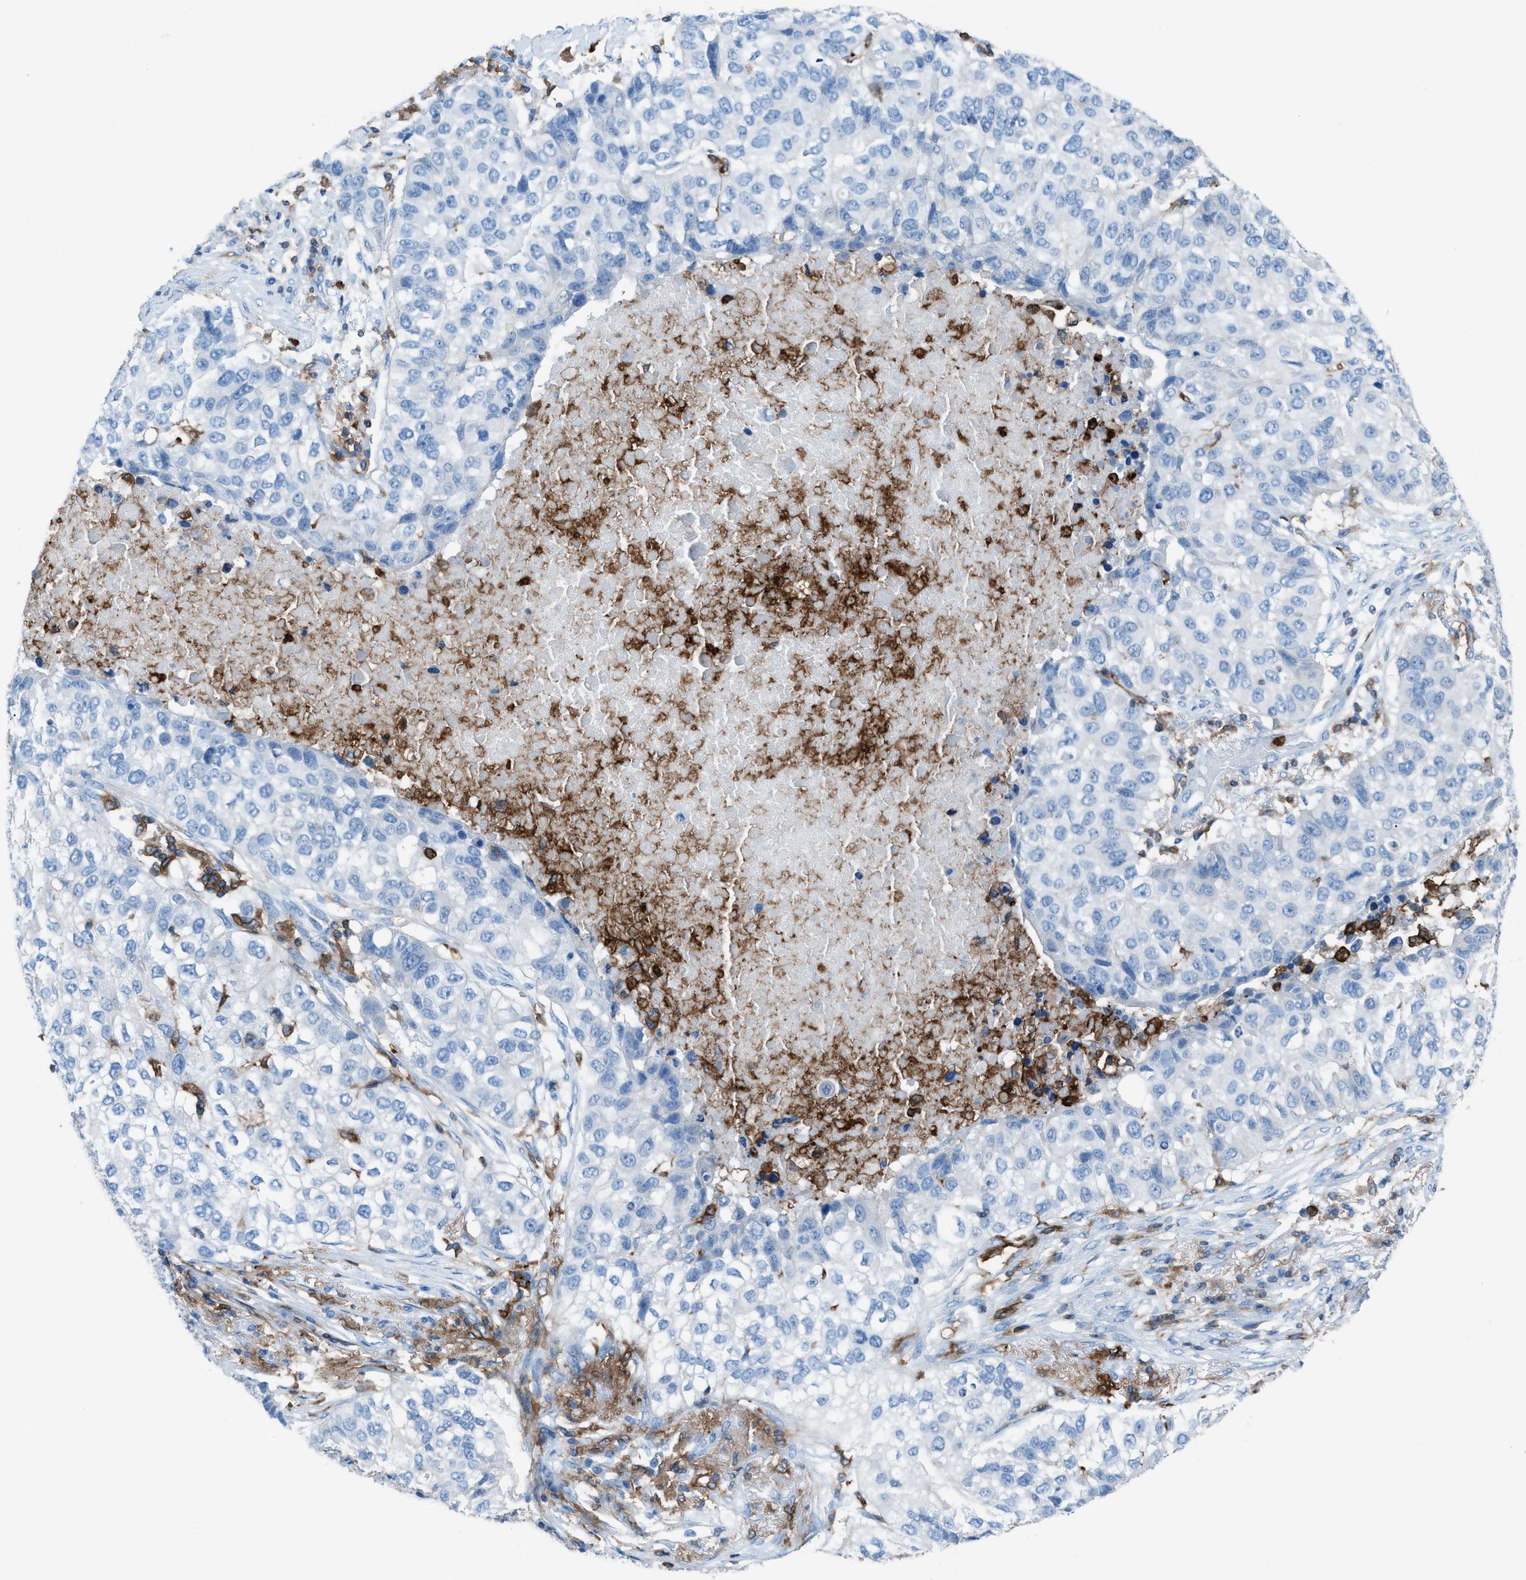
{"staining": {"intensity": "negative", "quantity": "none", "location": "none"}, "tissue": "lung cancer", "cell_type": "Tumor cells", "image_type": "cancer", "snomed": [{"axis": "morphology", "description": "Squamous cell carcinoma, NOS"}, {"axis": "topography", "description": "Lung"}], "caption": "Immunohistochemistry (IHC) micrograph of neoplastic tissue: lung cancer (squamous cell carcinoma) stained with DAB shows no significant protein expression in tumor cells. (Immunohistochemistry (IHC), brightfield microscopy, high magnification).", "gene": "ITGB2", "patient": {"sex": "male", "age": 57}}